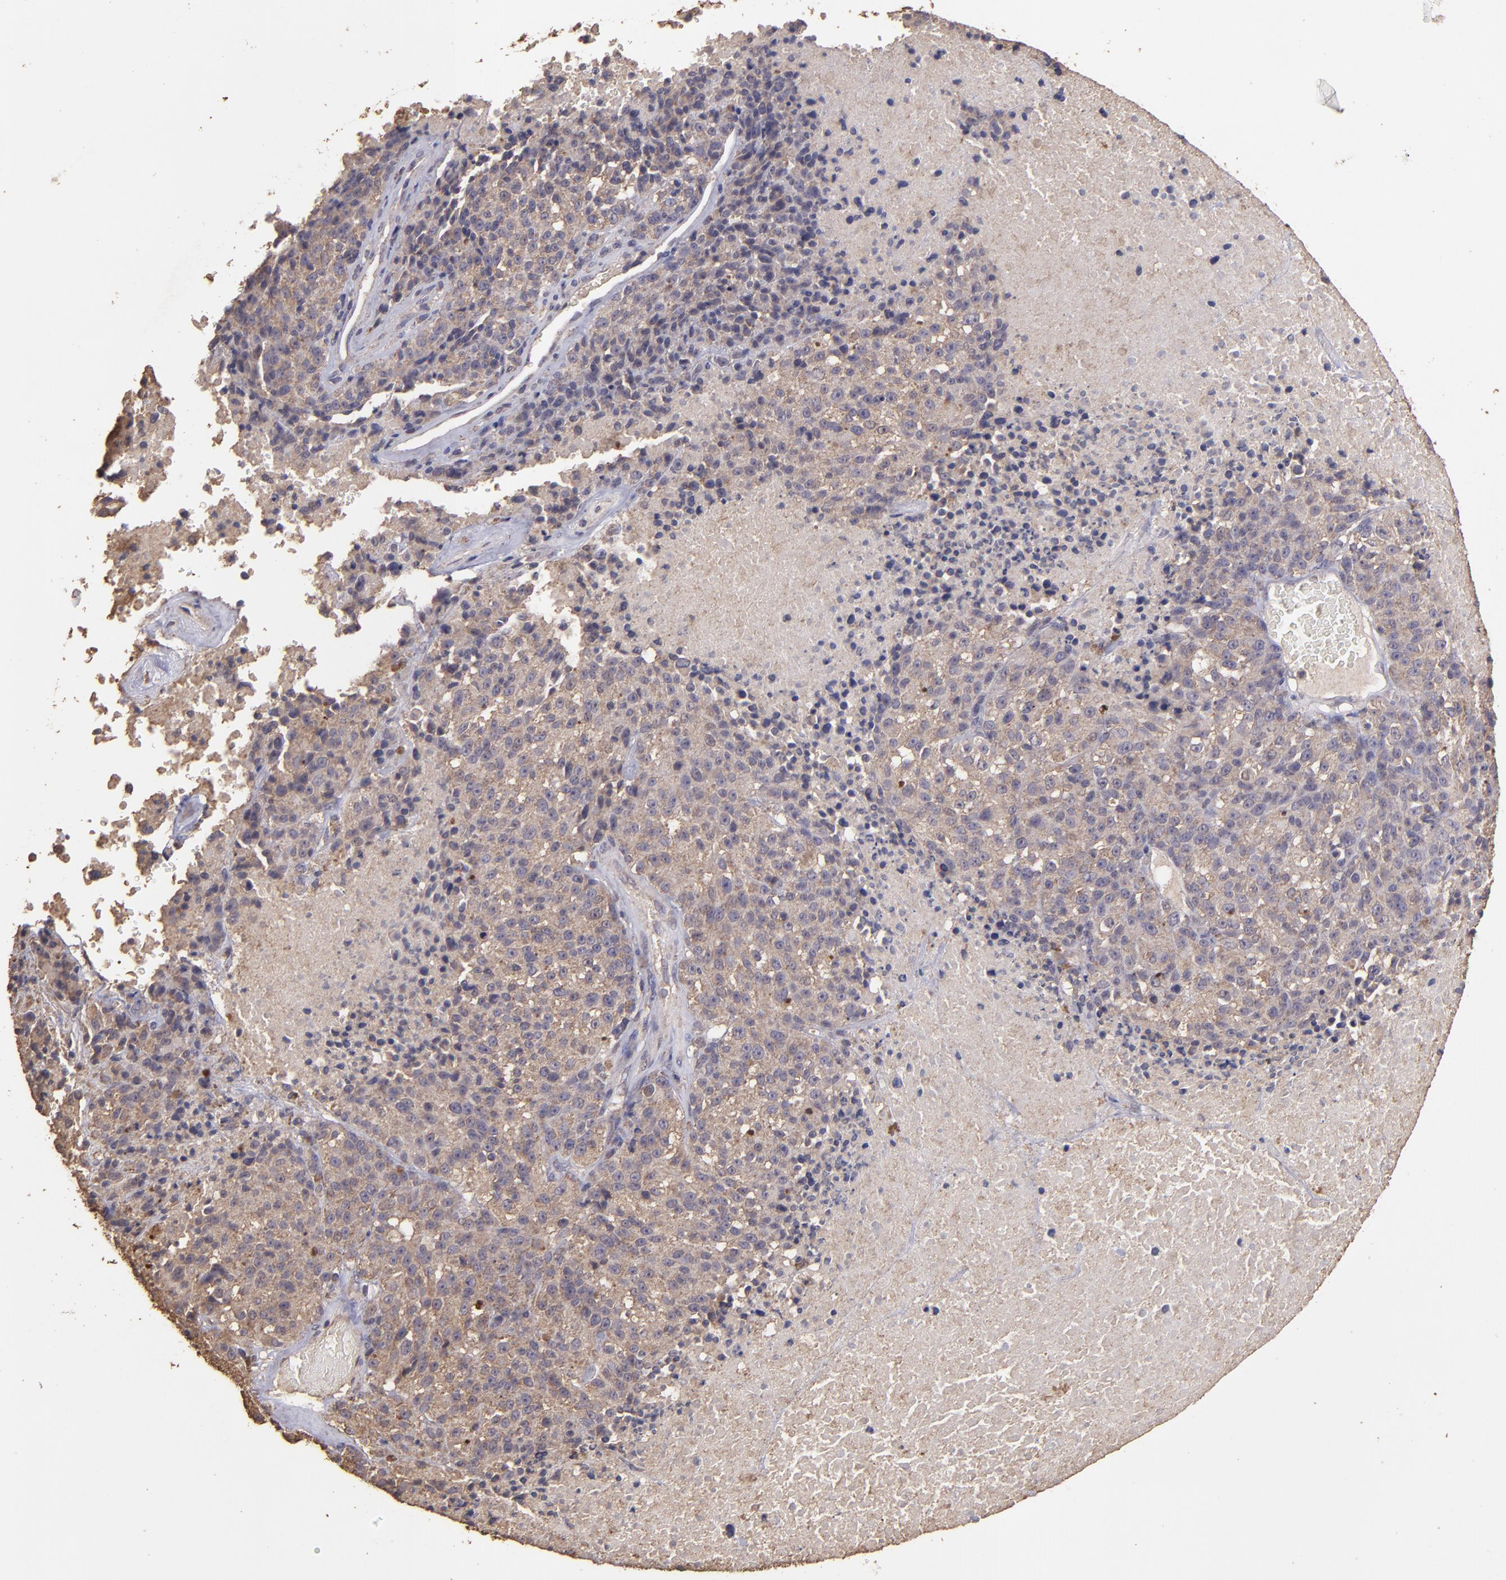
{"staining": {"intensity": "weak", "quantity": ">75%", "location": "cytoplasmic/membranous"}, "tissue": "melanoma", "cell_type": "Tumor cells", "image_type": "cancer", "snomed": [{"axis": "morphology", "description": "Malignant melanoma, Metastatic site"}, {"axis": "topography", "description": "Cerebral cortex"}], "caption": "DAB immunohistochemical staining of malignant melanoma (metastatic site) shows weak cytoplasmic/membranous protein positivity in about >75% of tumor cells.", "gene": "HECTD1", "patient": {"sex": "female", "age": 52}}